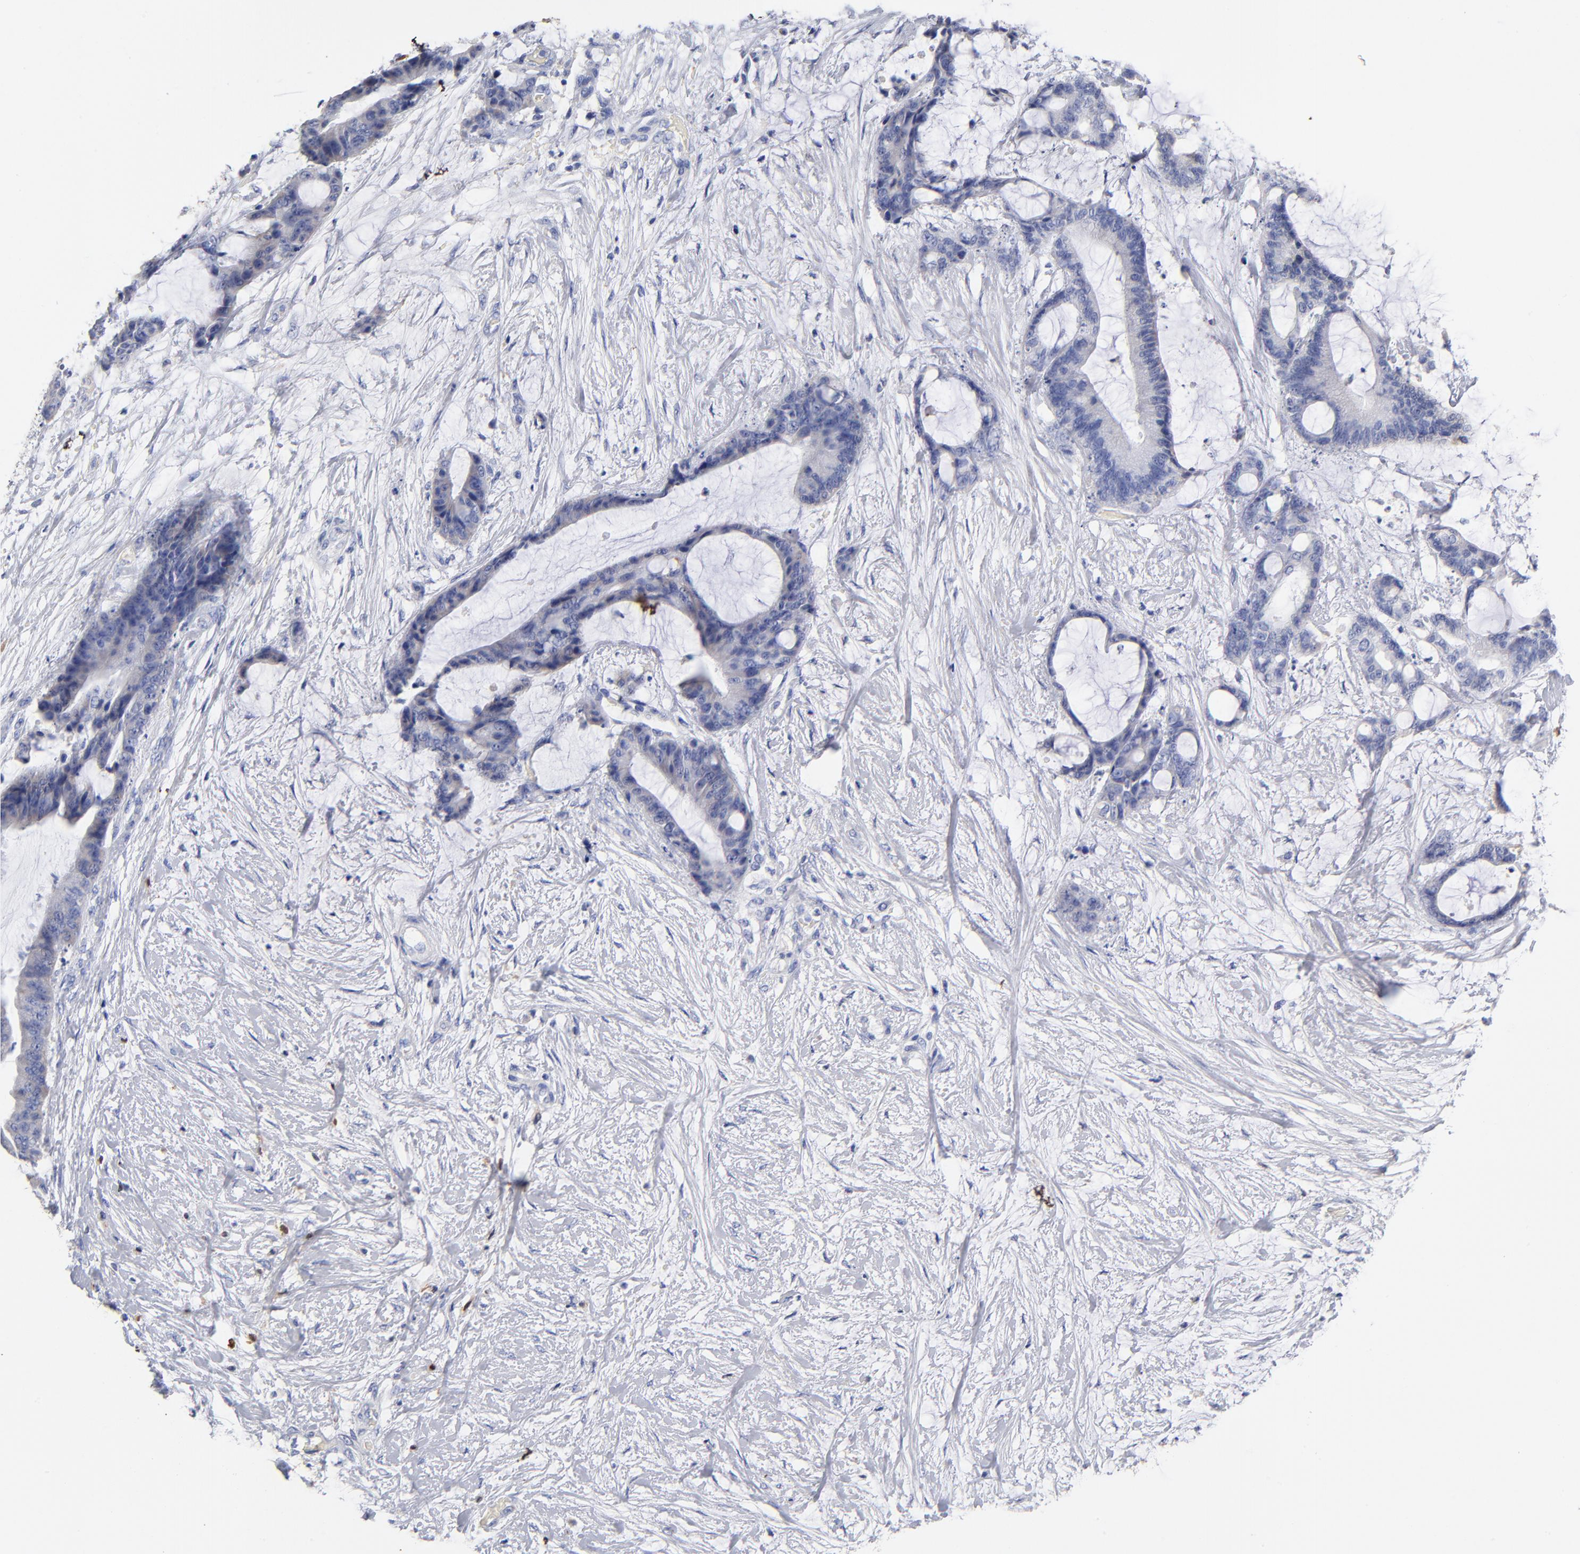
{"staining": {"intensity": "negative", "quantity": "none", "location": "none"}, "tissue": "liver cancer", "cell_type": "Tumor cells", "image_type": "cancer", "snomed": [{"axis": "morphology", "description": "Cholangiocarcinoma"}, {"axis": "topography", "description": "Liver"}], "caption": "IHC image of neoplastic tissue: human liver cancer stained with DAB (3,3'-diaminobenzidine) demonstrates no significant protein positivity in tumor cells.", "gene": "PTP4A1", "patient": {"sex": "female", "age": 73}}